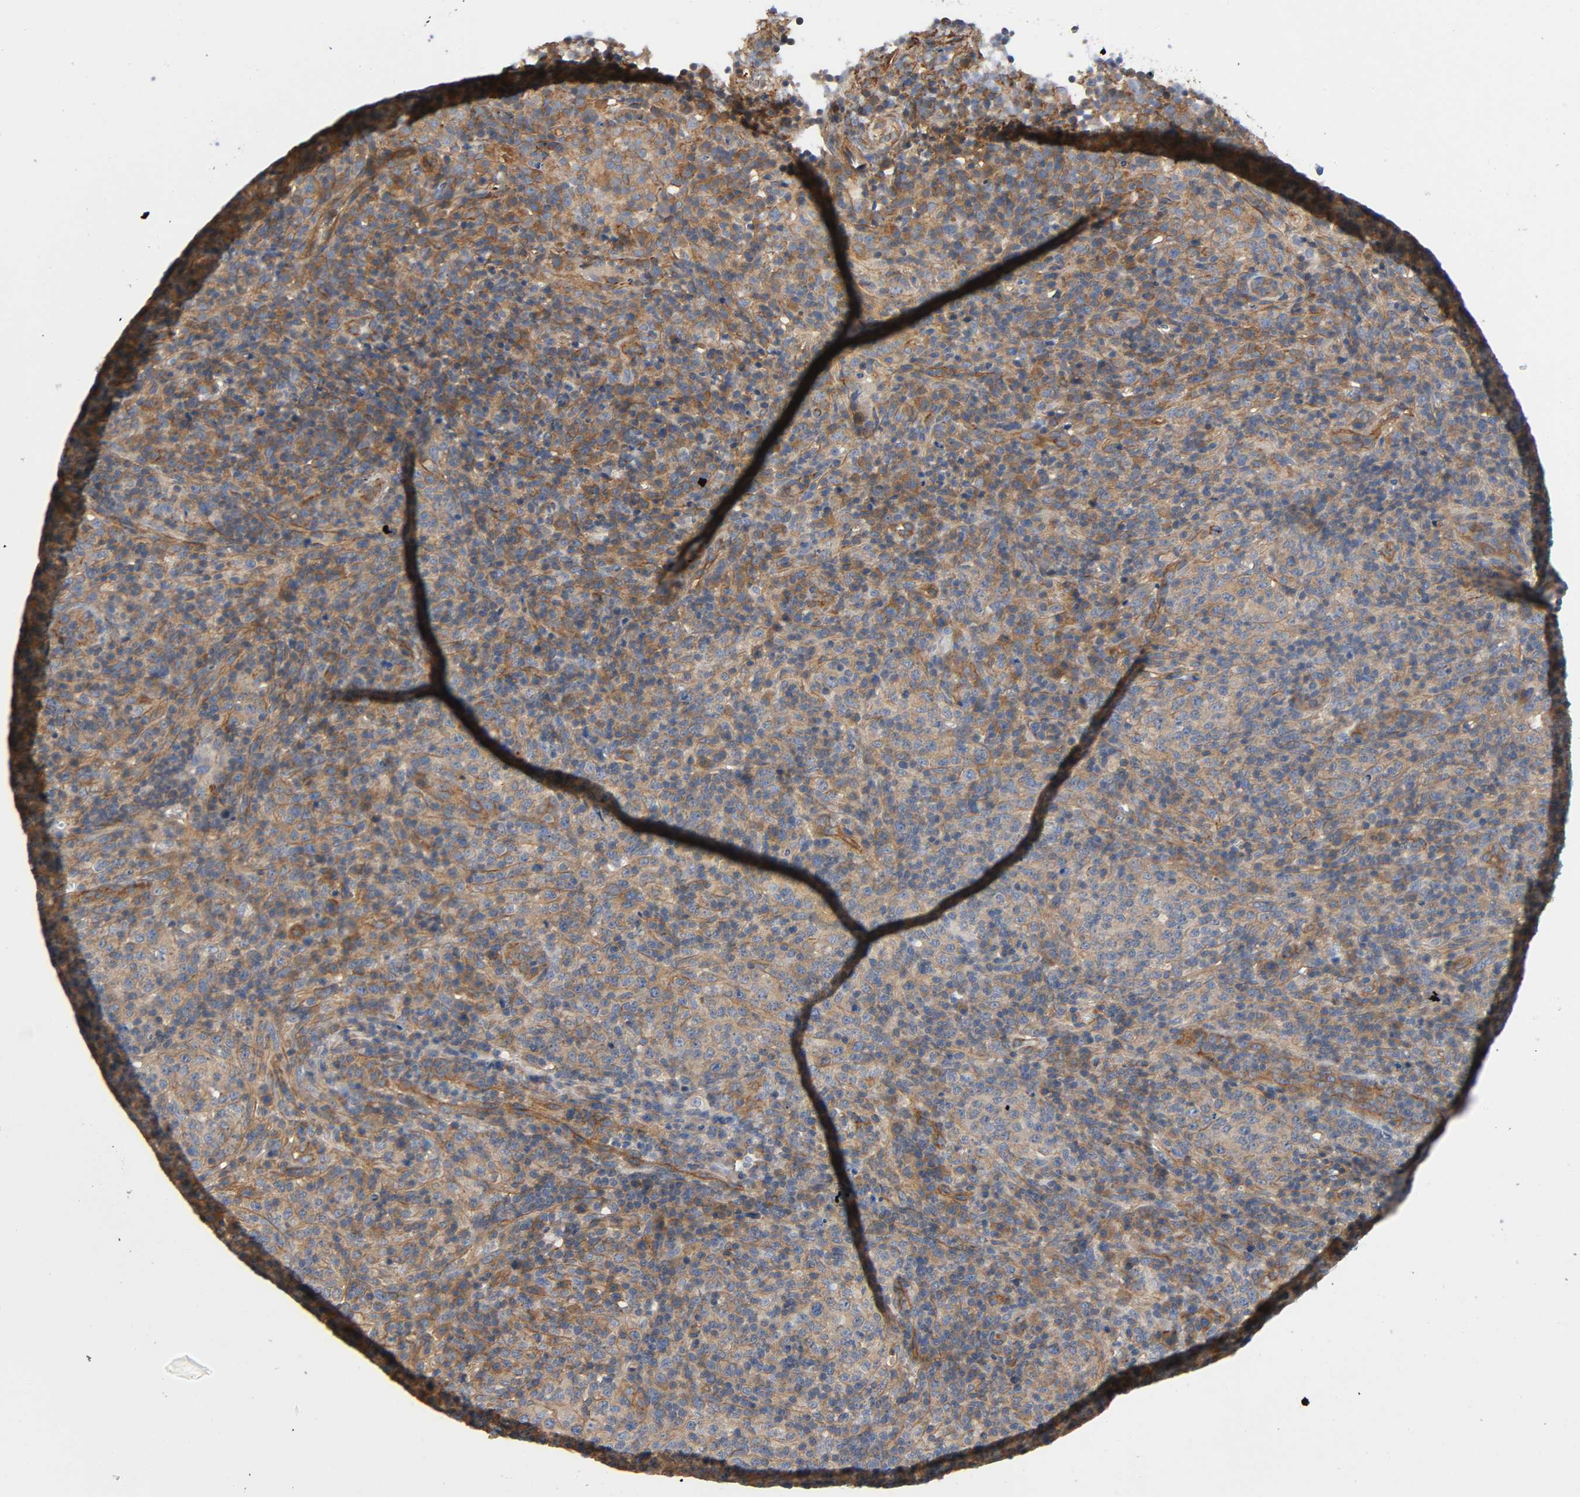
{"staining": {"intensity": "moderate", "quantity": ">75%", "location": "cytoplasmic/membranous"}, "tissue": "lymphoma", "cell_type": "Tumor cells", "image_type": "cancer", "snomed": [{"axis": "morphology", "description": "Malignant lymphoma, non-Hodgkin's type, High grade"}, {"axis": "topography", "description": "Lymph node"}], "caption": "Immunohistochemistry of high-grade malignant lymphoma, non-Hodgkin's type shows medium levels of moderate cytoplasmic/membranous expression in about >75% of tumor cells.", "gene": "MARS1", "patient": {"sex": "female", "age": 76}}